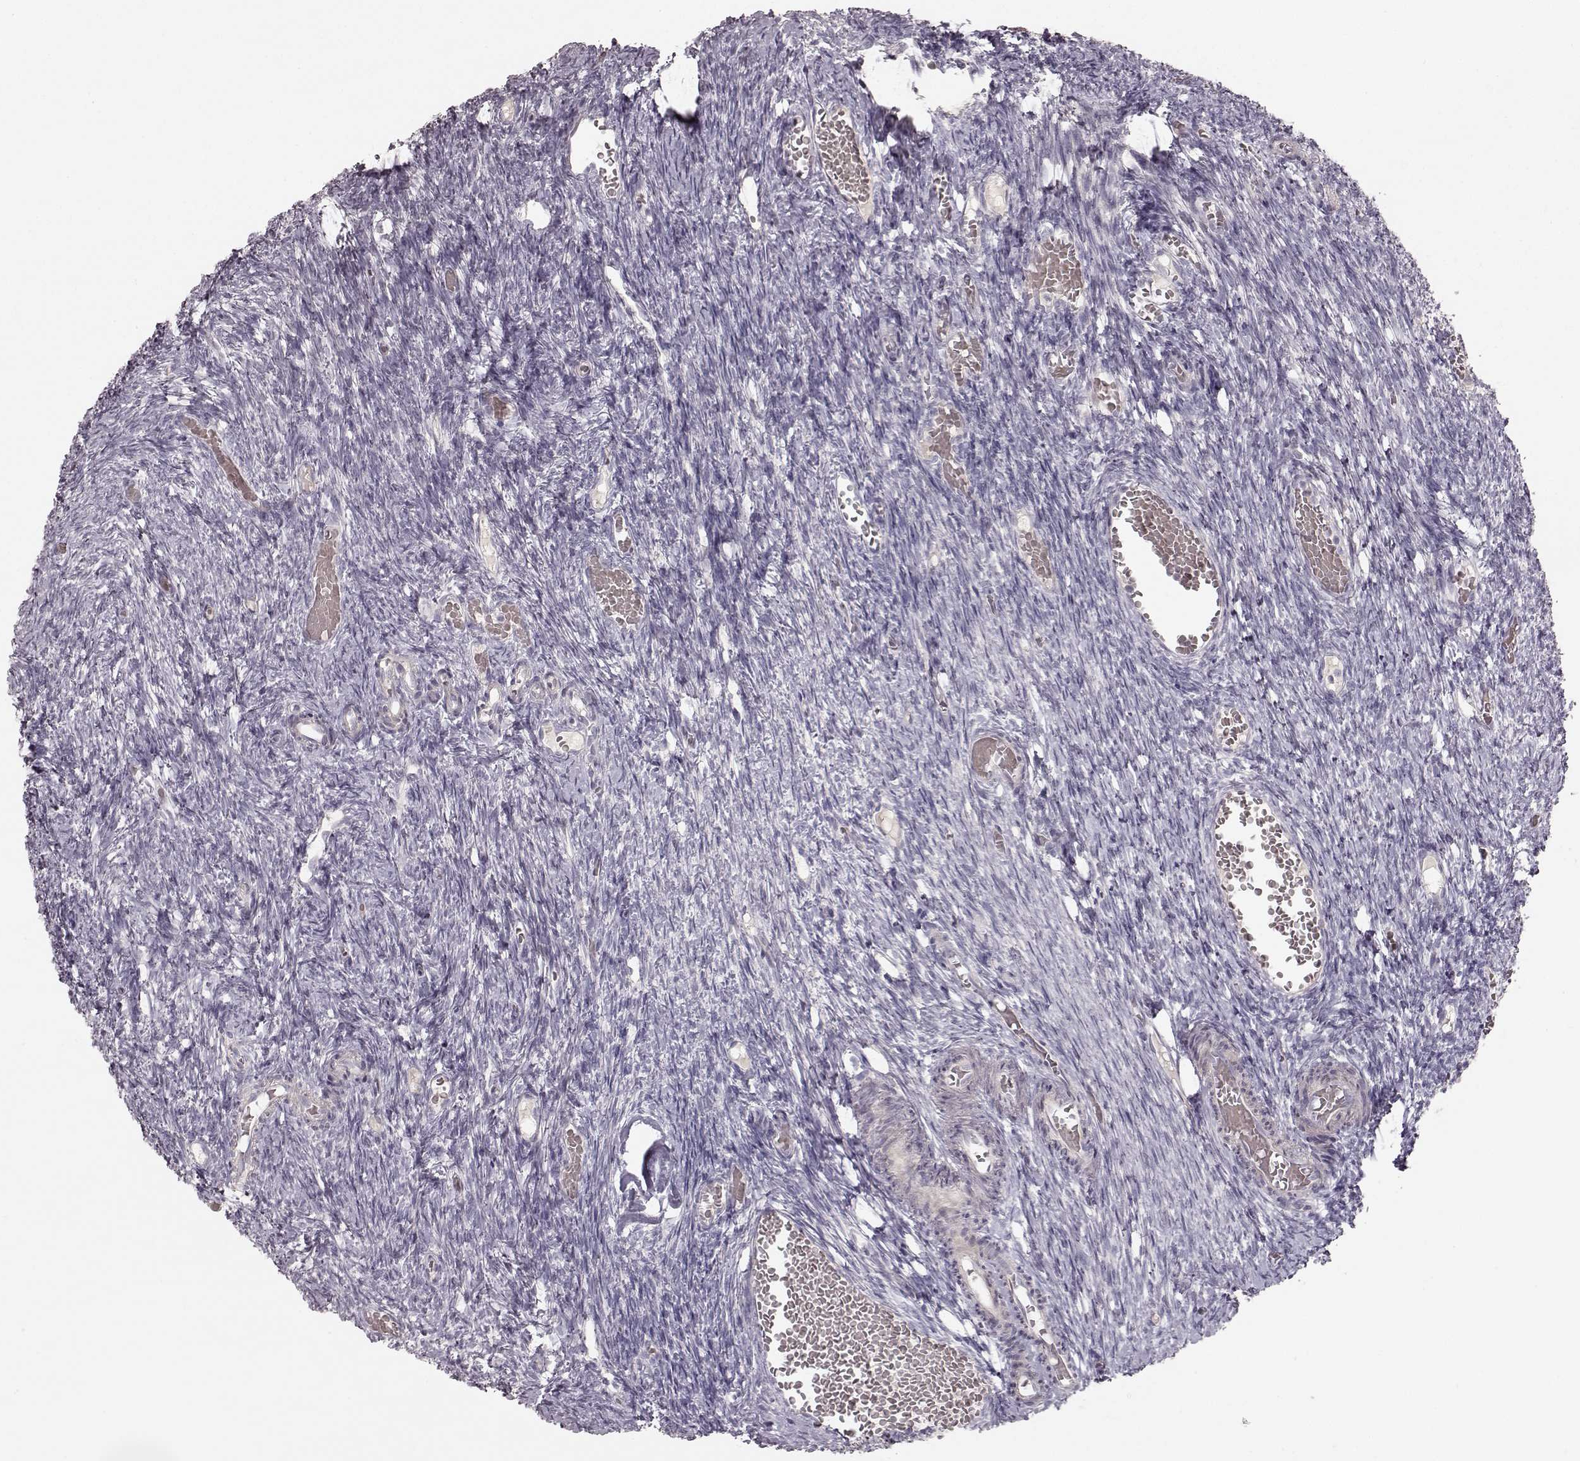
{"staining": {"intensity": "negative", "quantity": "none", "location": "none"}, "tissue": "ovary", "cell_type": "Follicle cells", "image_type": "normal", "snomed": [{"axis": "morphology", "description": "Normal tissue, NOS"}, {"axis": "topography", "description": "Ovary"}], "caption": "Immunohistochemical staining of unremarkable human ovary shows no significant expression in follicle cells. (DAB (3,3'-diaminobenzidine) immunohistochemistry, high magnification).", "gene": "PRLHR", "patient": {"sex": "female", "age": 39}}